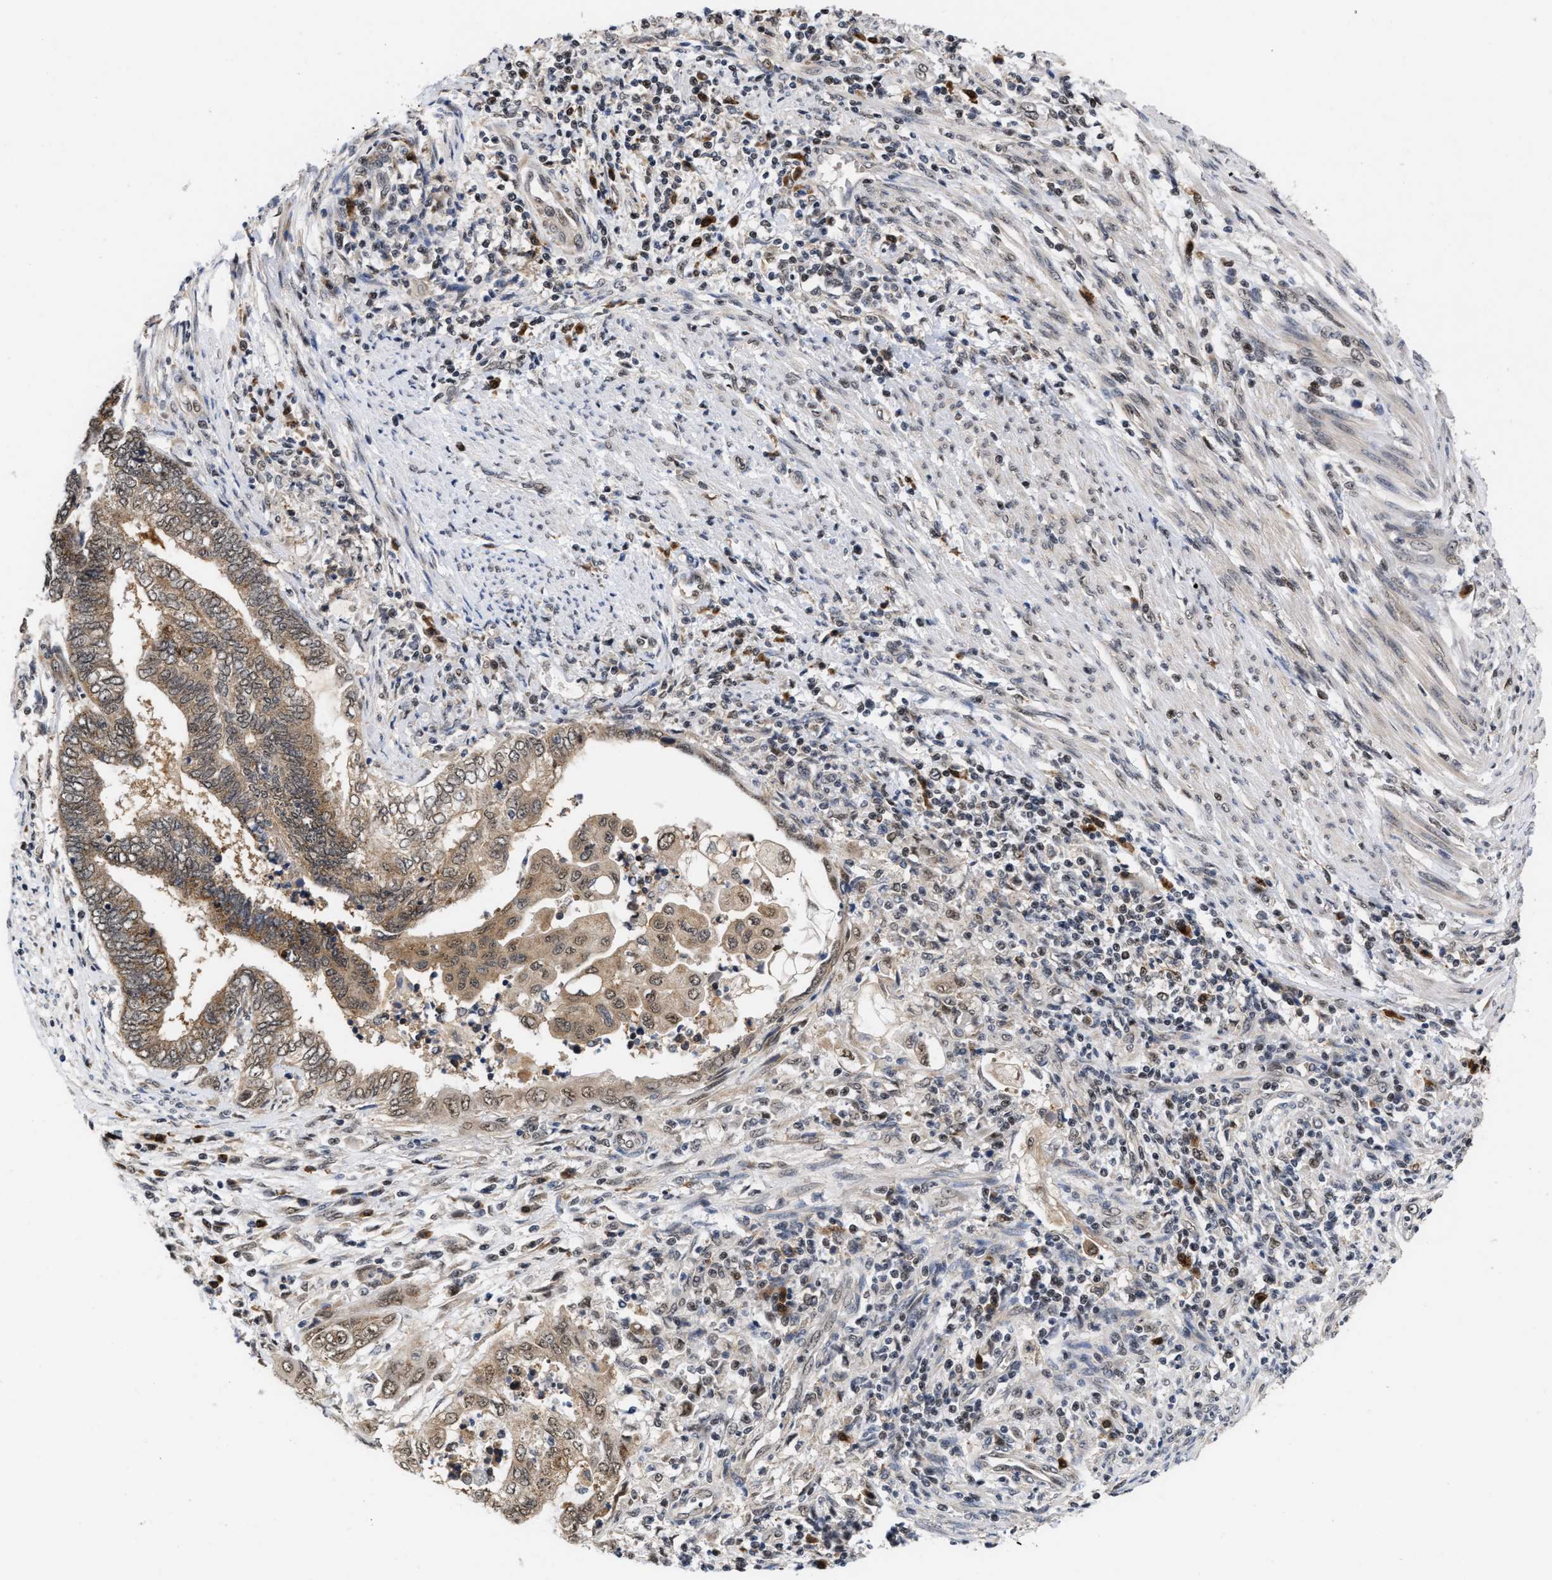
{"staining": {"intensity": "moderate", "quantity": ">75%", "location": "cytoplasmic/membranous"}, "tissue": "endometrial cancer", "cell_type": "Tumor cells", "image_type": "cancer", "snomed": [{"axis": "morphology", "description": "Adenocarcinoma, NOS"}, {"axis": "topography", "description": "Uterus"}, {"axis": "topography", "description": "Endometrium"}], "caption": "DAB (3,3'-diaminobenzidine) immunohistochemical staining of endometrial cancer shows moderate cytoplasmic/membranous protein staining in about >75% of tumor cells.", "gene": "CLIP2", "patient": {"sex": "female", "age": 70}}